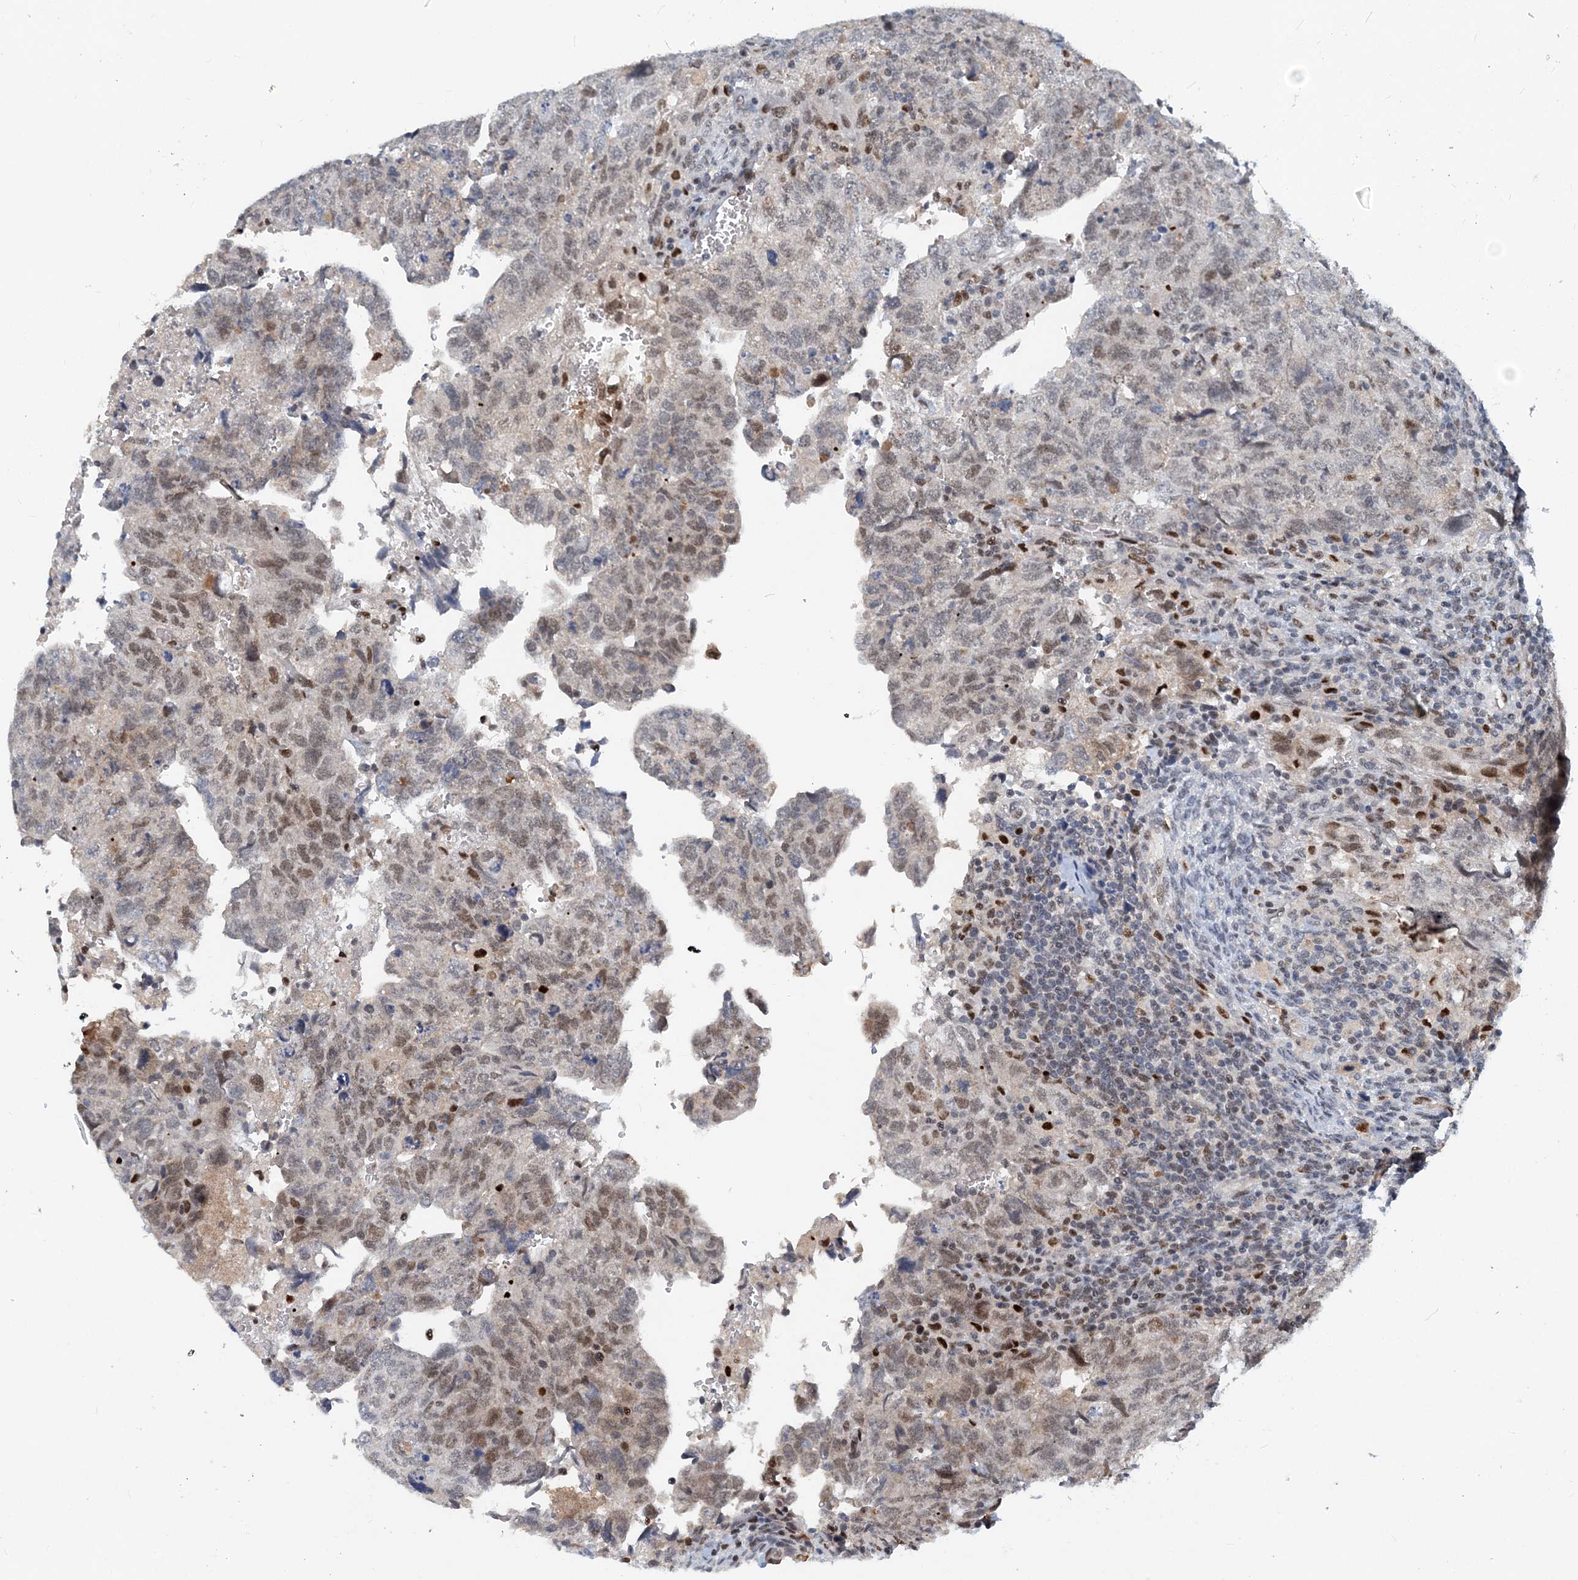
{"staining": {"intensity": "weak", "quantity": "25%-75%", "location": "nuclear"}, "tissue": "testis cancer", "cell_type": "Tumor cells", "image_type": "cancer", "snomed": [{"axis": "morphology", "description": "Carcinoma, Embryonal, NOS"}, {"axis": "topography", "description": "Testis"}], "caption": "Embryonal carcinoma (testis) stained for a protein (brown) demonstrates weak nuclear positive staining in approximately 25%-75% of tumor cells.", "gene": "KPNA4", "patient": {"sex": "male", "age": 36}}